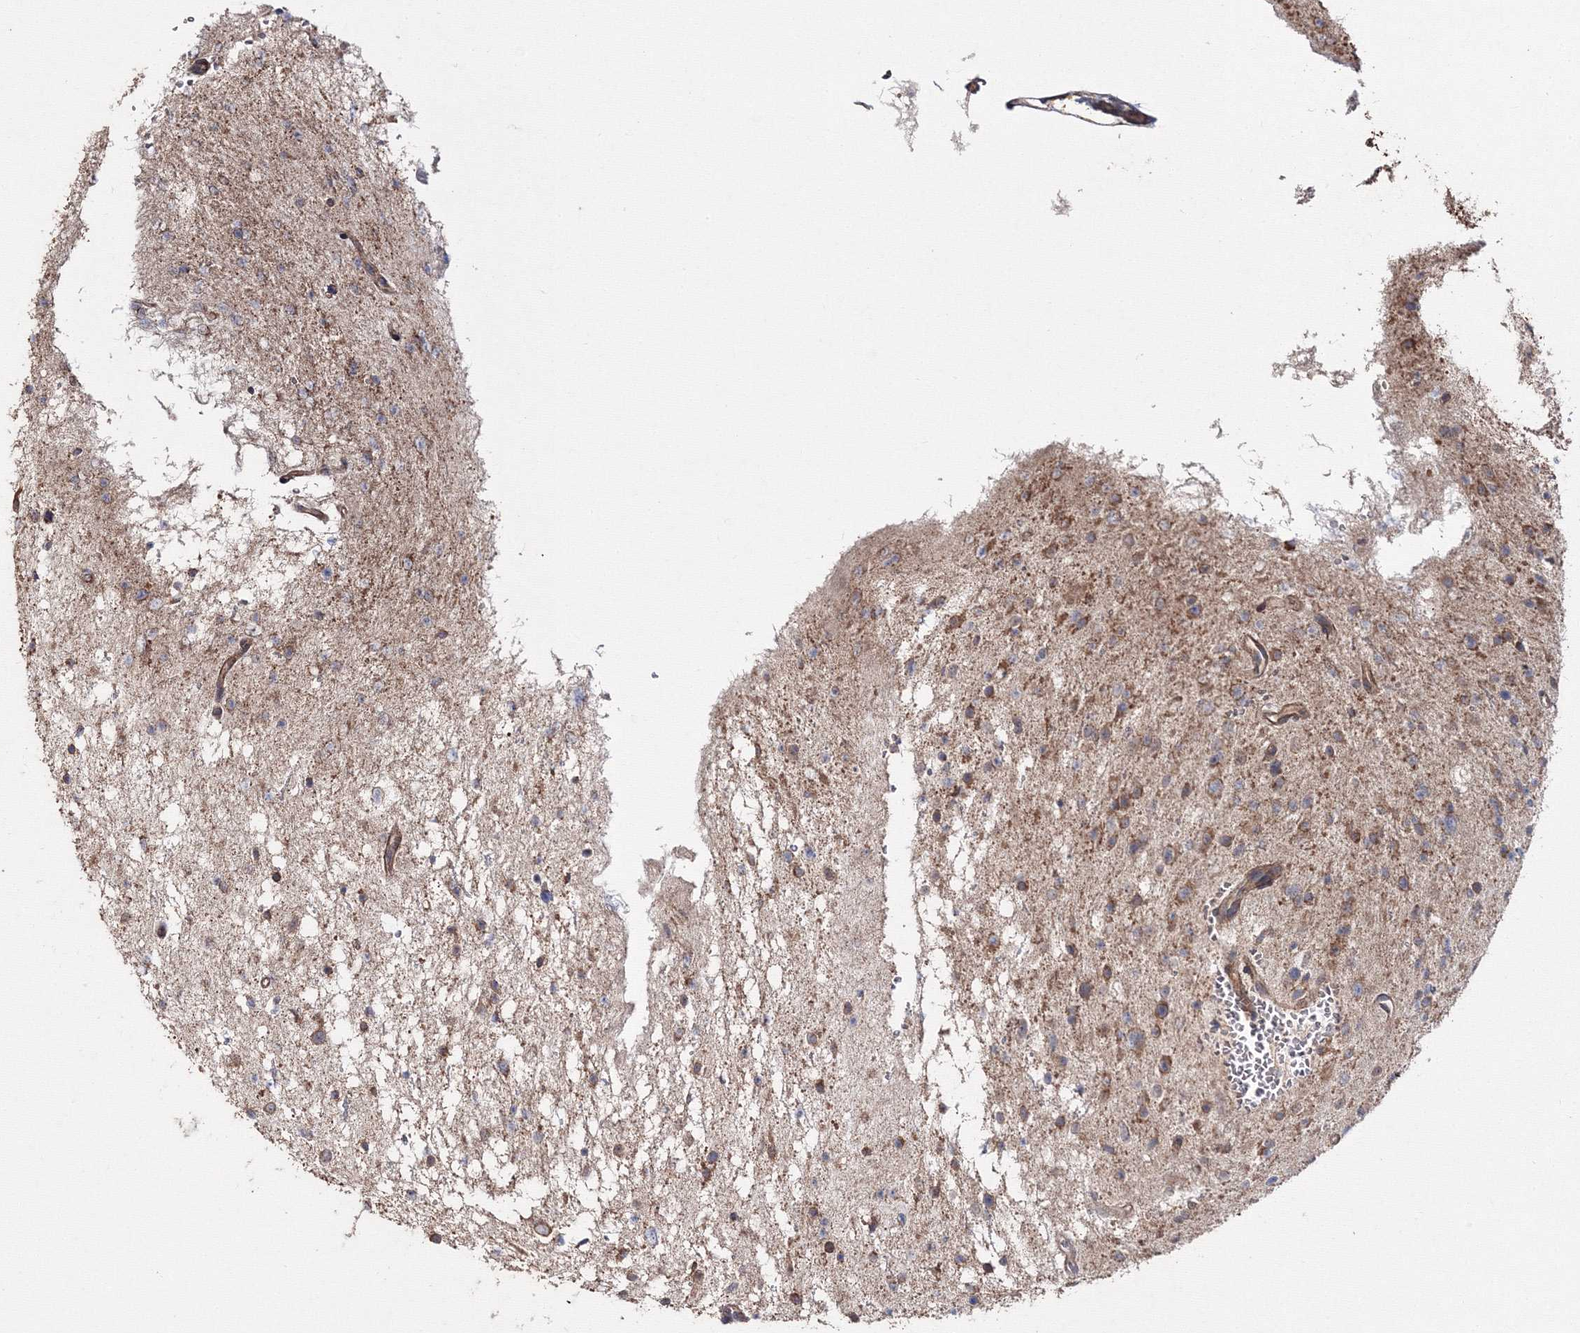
{"staining": {"intensity": "moderate", "quantity": ">75%", "location": "cytoplasmic/membranous"}, "tissue": "glioma", "cell_type": "Tumor cells", "image_type": "cancer", "snomed": [{"axis": "morphology", "description": "Glioma, malignant, Low grade"}, {"axis": "topography", "description": "Brain"}], "caption": "A brown stain labels moderate cytoplasmic/membranous staining of a protein in human glioma tumor cells.", "gene": "DDO", "patient": {"sex": "female", "age": 37}}